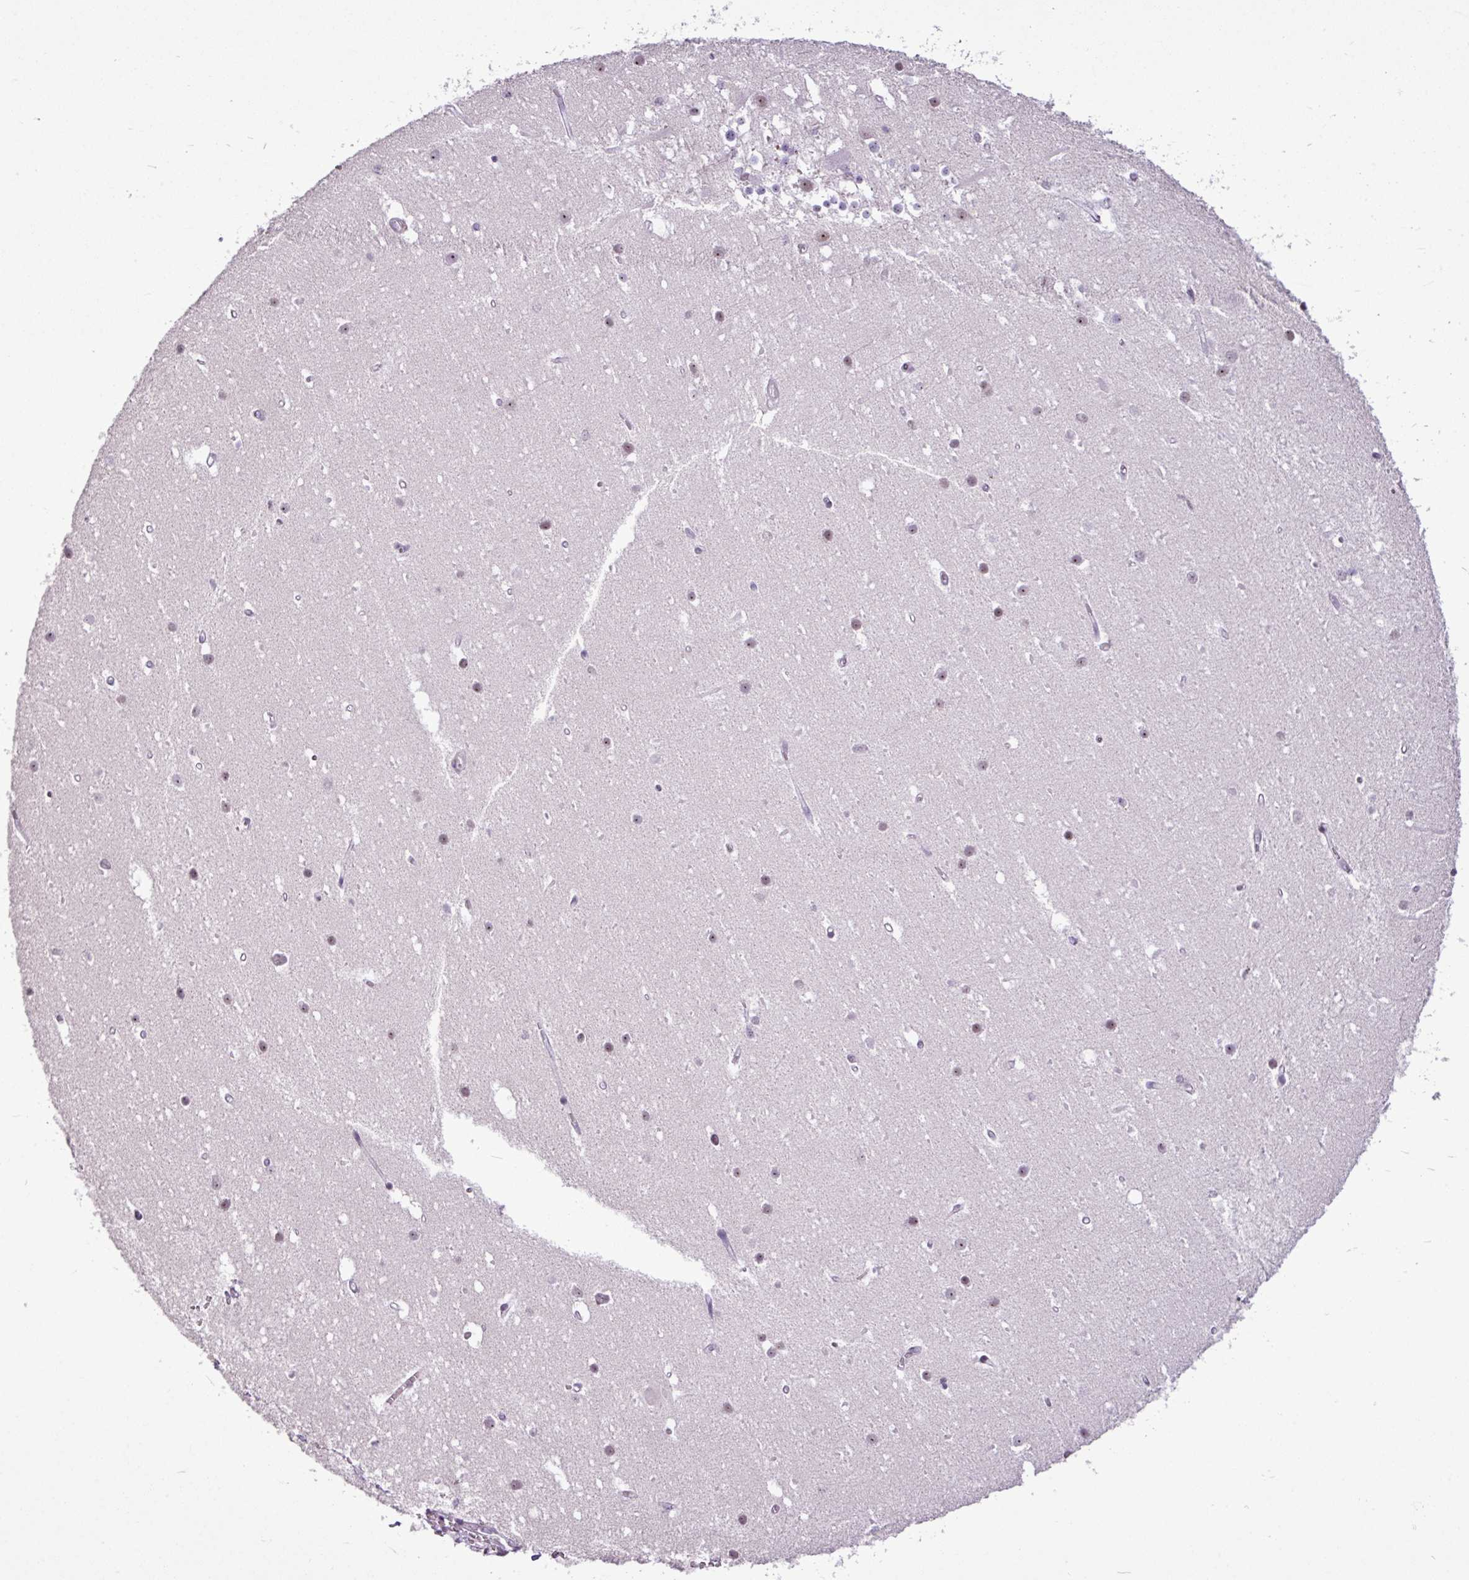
{"staining": {"intensity": "negative", "quantity": "none", "location": "none"}, "tissue": "cerebellum", "cell_type": "Cells in granular layer", "image_type": "normal", "snomed": [{"axis": "morphology", "description": "Normal tissue, NOS"}, {"axis": "topography", "description": "Cerebellum"}], "caption": "A high-resolution photomicrograph shows immunohistochemistry staining of benign cerebellum, which exhibits no significant positivity in cells in granular layer. (DAB immunohistochemistry (IHC), high magnification).", "gene": "UTP18", "patient": {"sex": "male", "age": 54}}